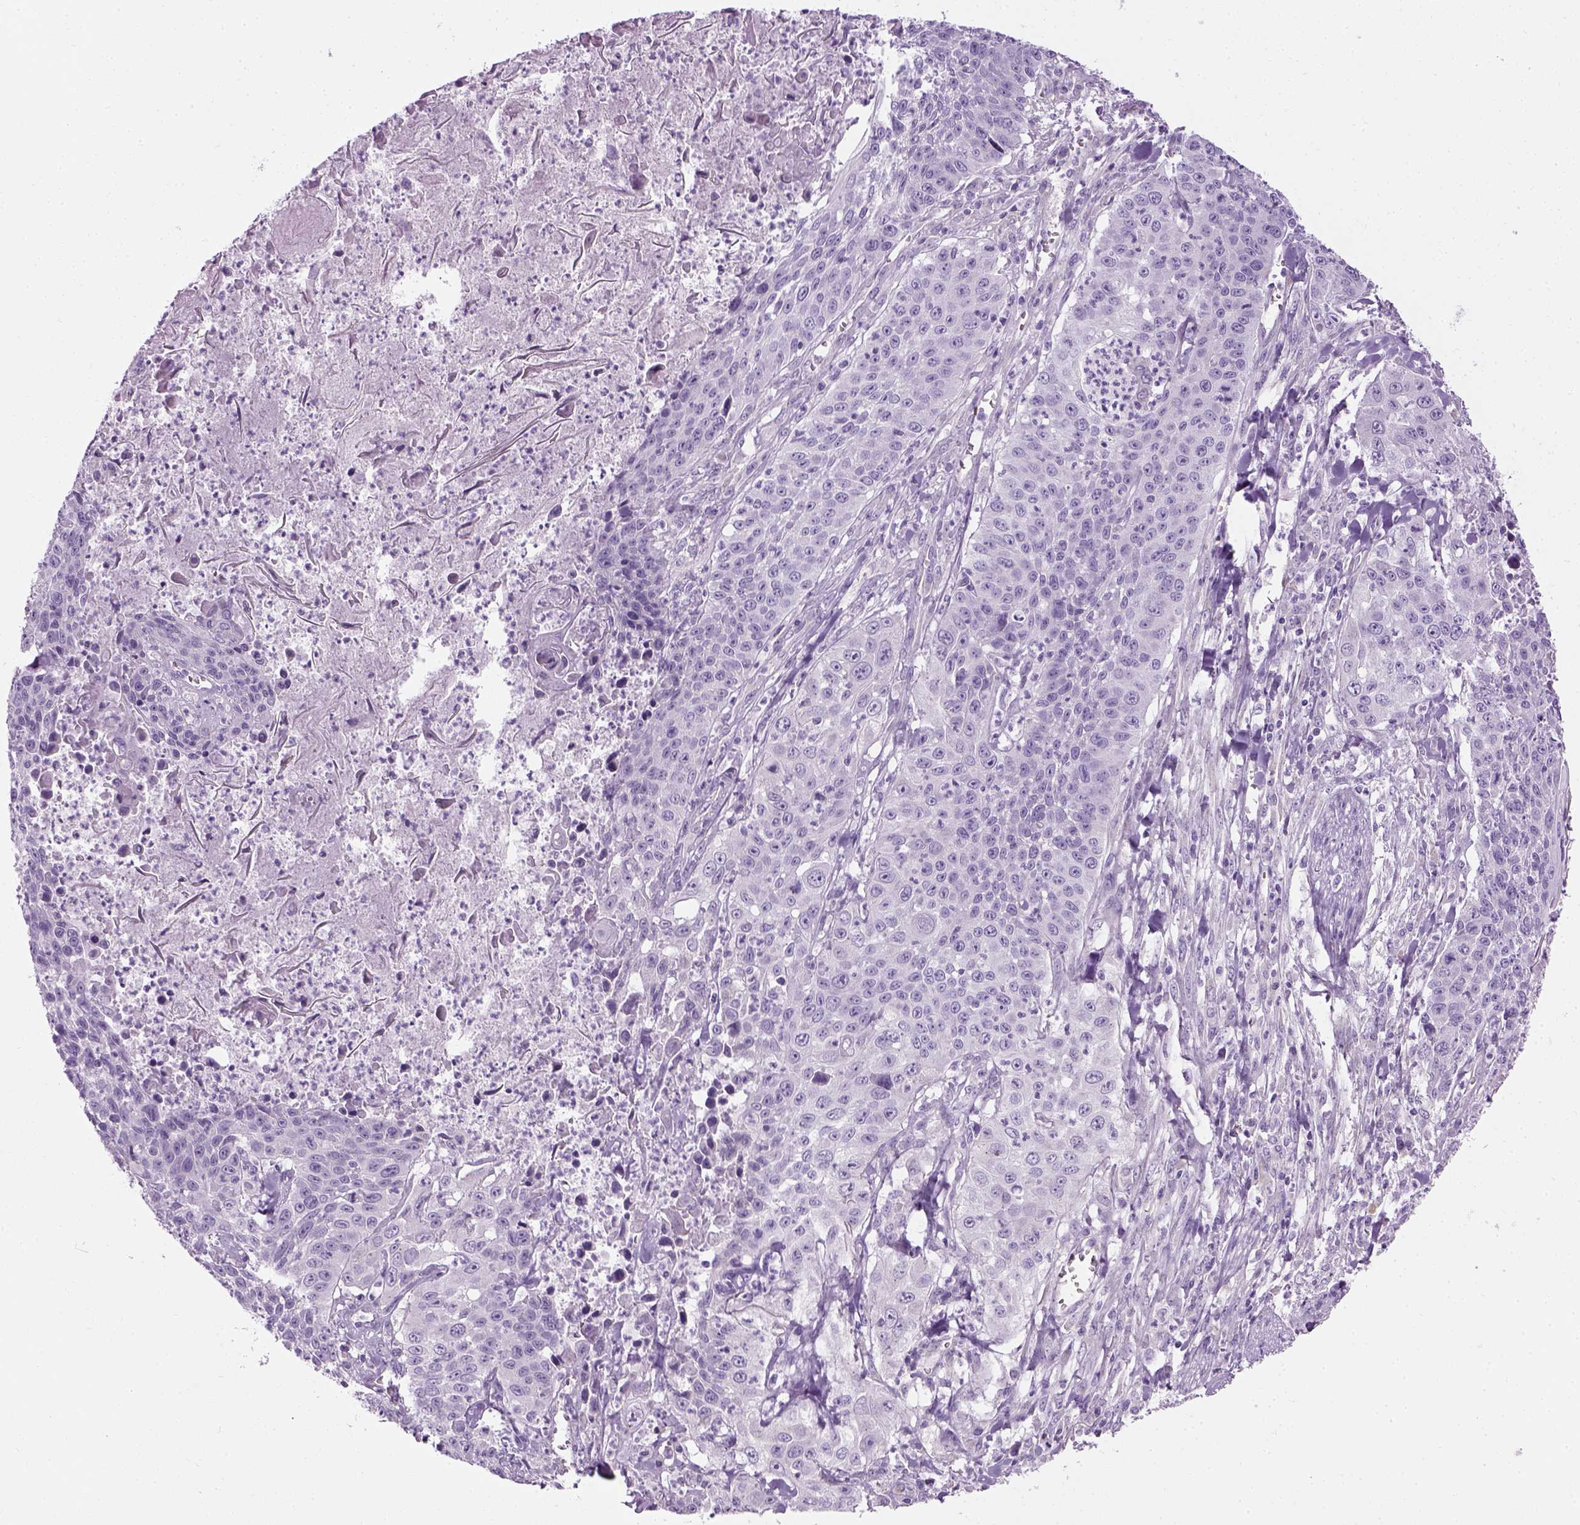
{"staining": {"intensity": "negative", "quantity": "none", "location": "none"}, "tissue": "lung cancer", "cell_type": "Tumor cells", "image_type": "cancer", "snomed": [{"axis": "morphology", "description": "Squamous cell carcinoma, NOS"}, {"axis": "morphology", "description": "Squamous cell carcinoma, metastatic, NOS"}, {"axis": "topography", "description": "Lung"}, {"axis": "topography", "description": "Pleura, NOS"}], "caption": "IHC histopathology image of human lung cancer stained for a protein (brown), which shows no staining in tumor cells.", "gene": "CIBAR2", "patient": {"sex": "male", "age": 72}}